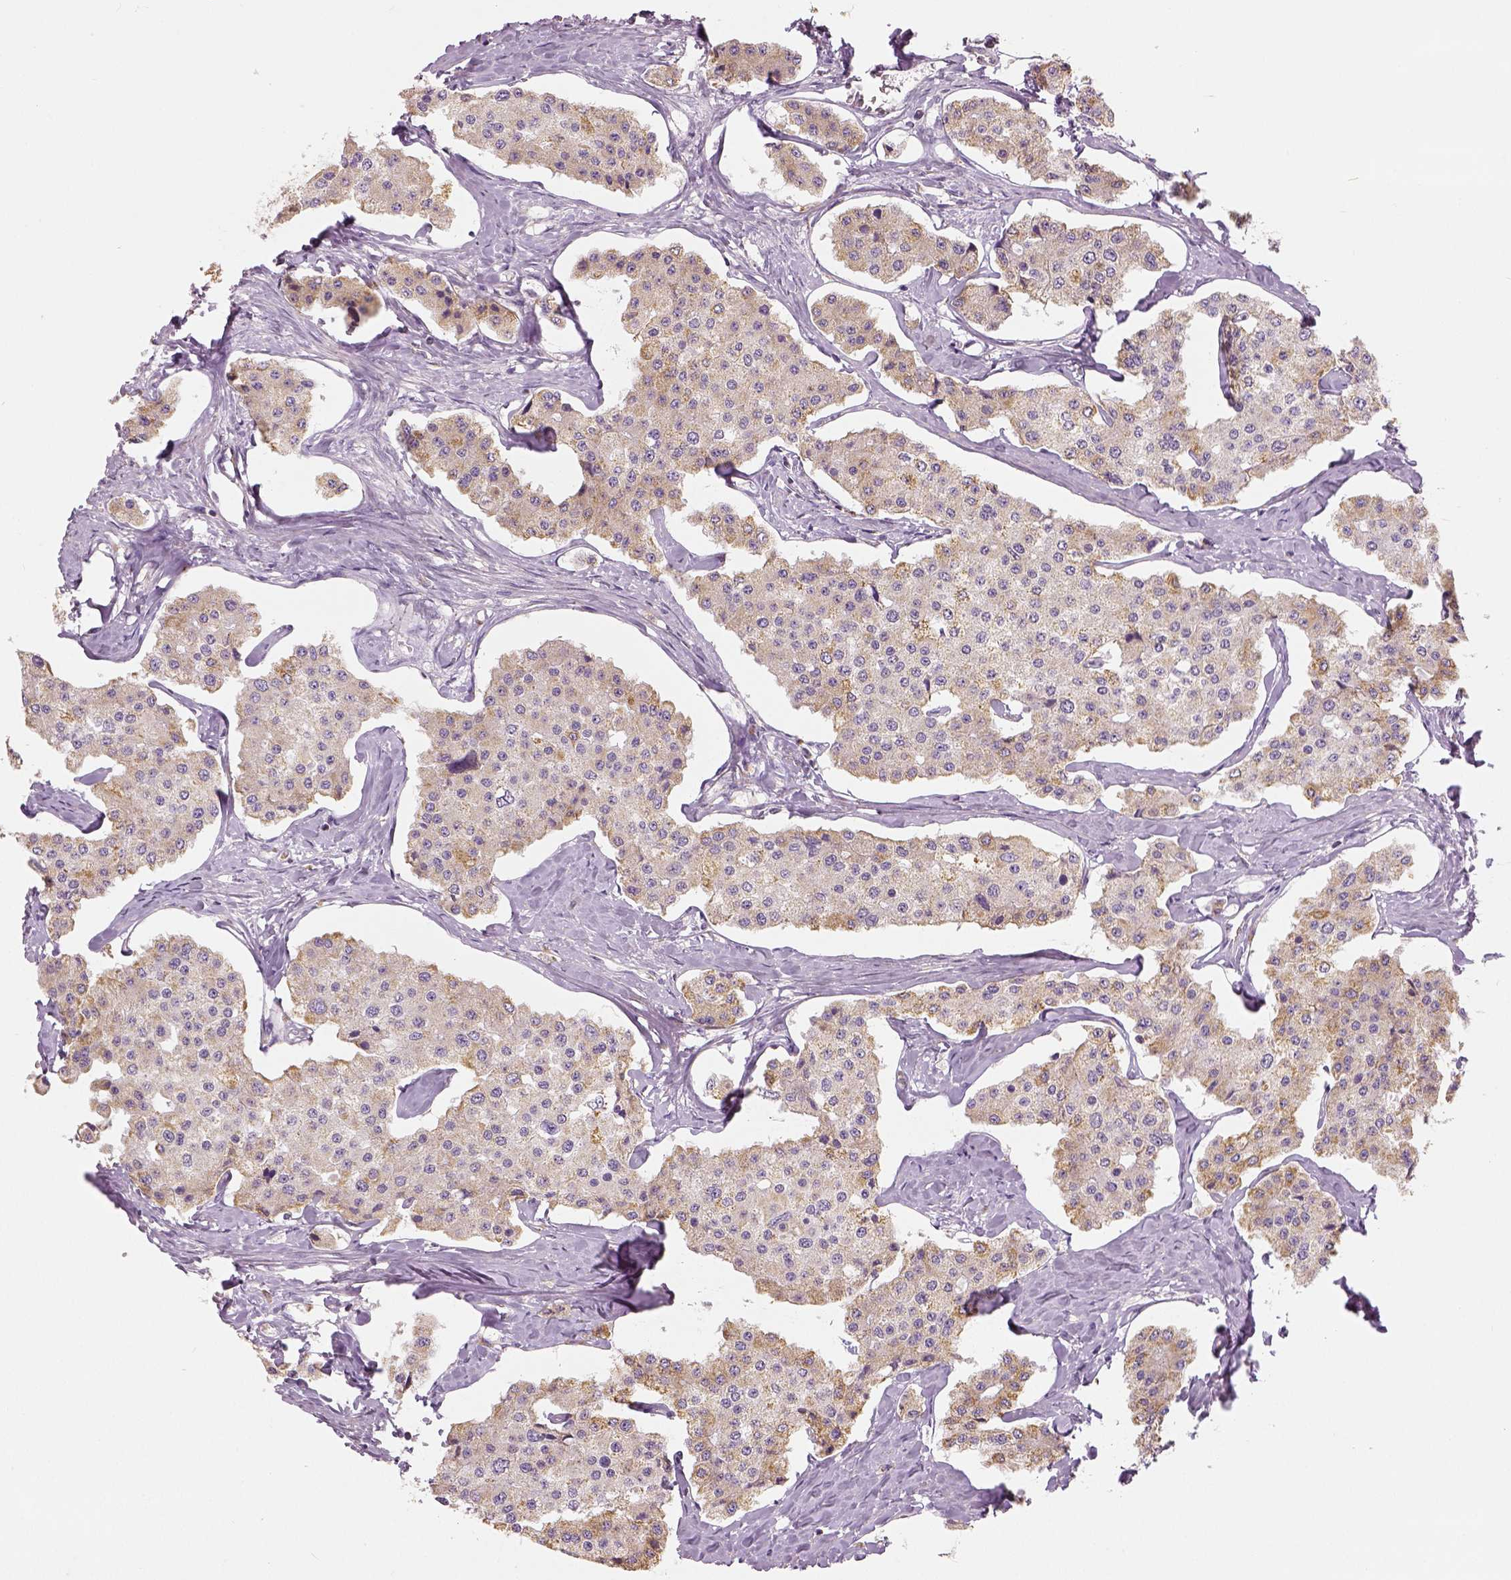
{"staining": {"intensity": "moderate", "quantity": "<25%", "location": "cytoplasmic/membranous"}, "tissue": "carcinoid", "cell_type": "Tumor cells", "image_type": "cancer", "snomed": [{"axis": "morphology", "description": "Carcinoid, malignant, NOS"}, {"axis": "topography", "description": "Small intestine"}], "caption": "Protein staining by immunohistochemistry (IHC) demonstrates moderate cytoplasmic/membranous staining in approximately <25% of tumor cells in carcinoid.", "gene": "PGAM5", "patient": {"sex": "female", "age": 65}}